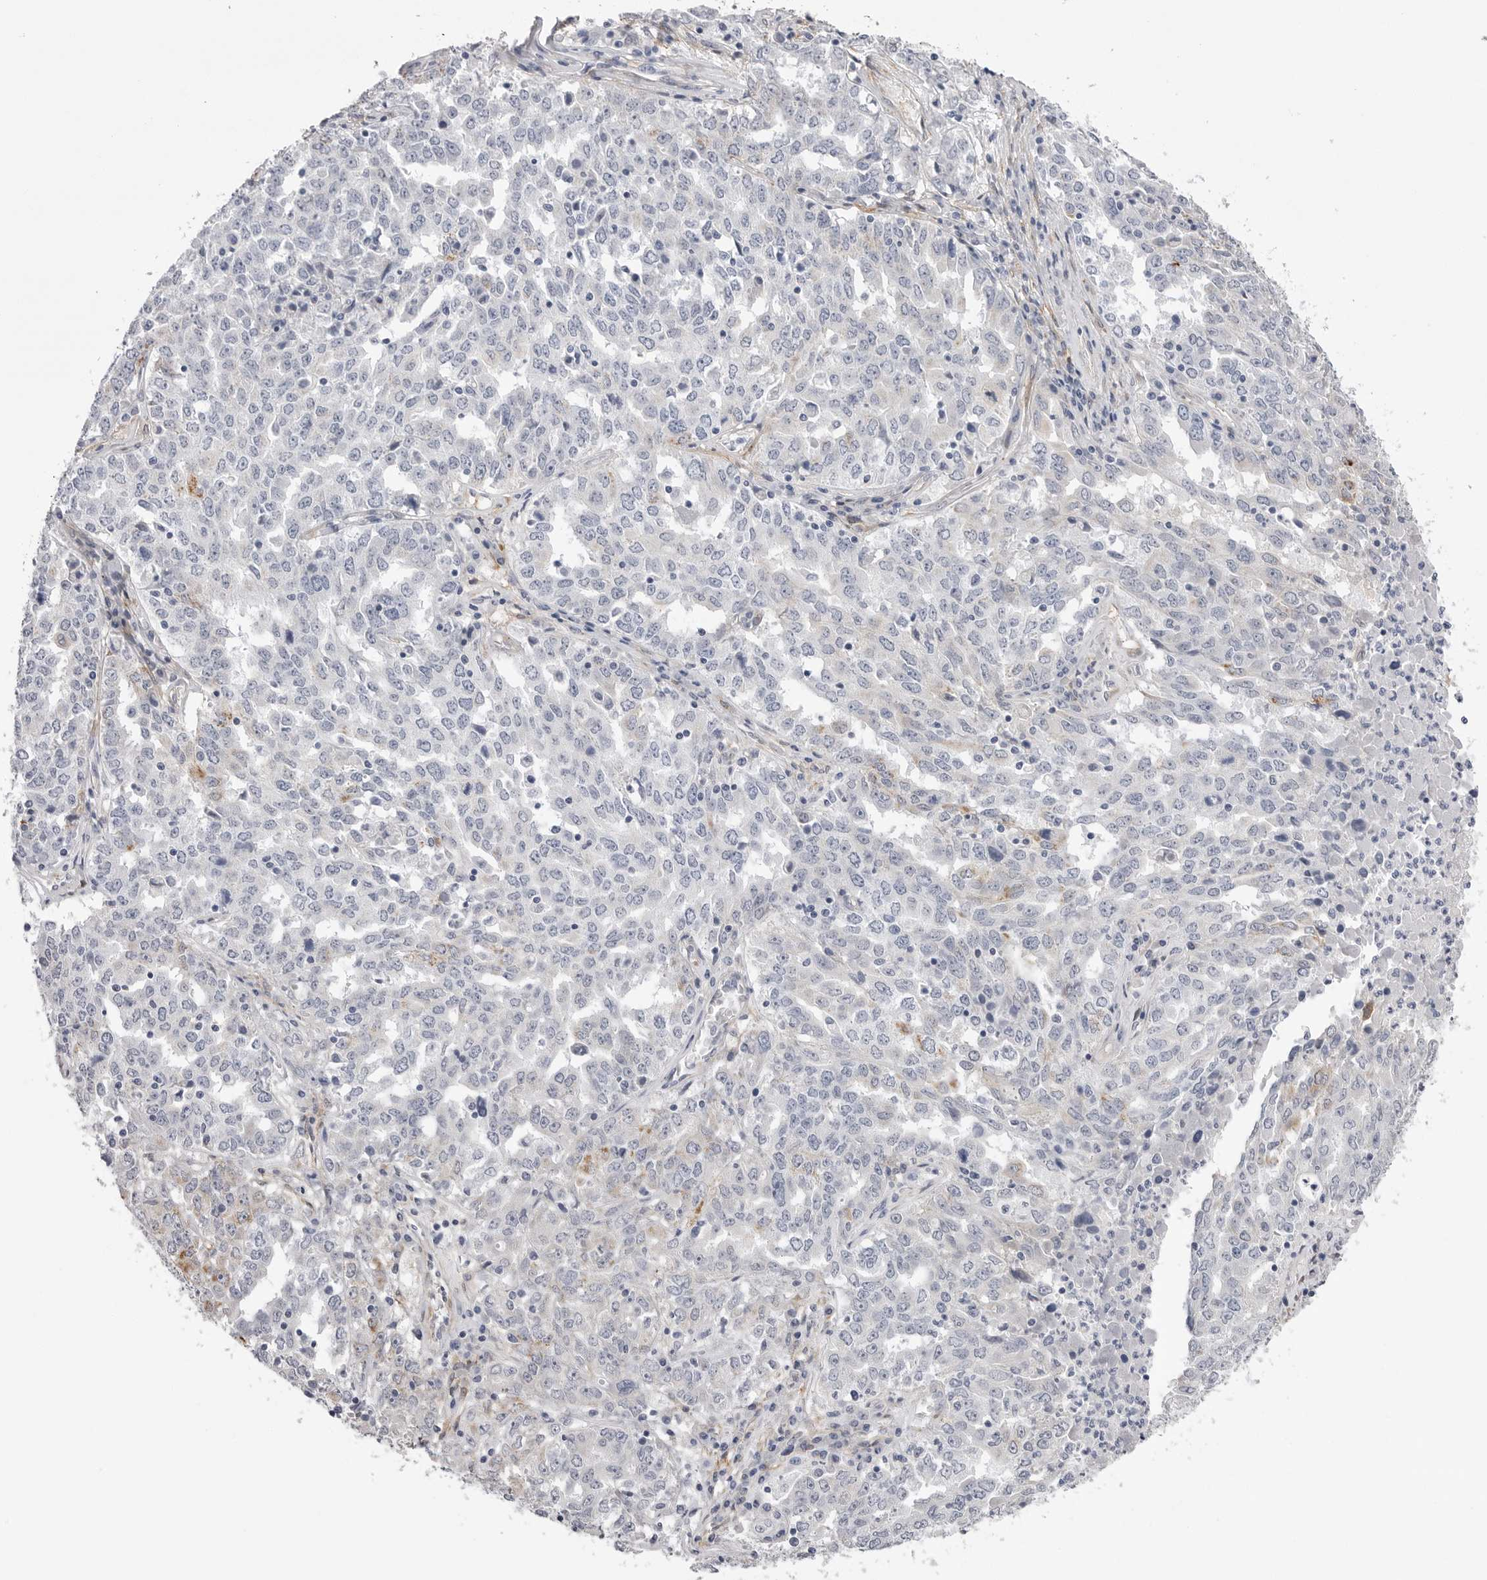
{"staining": {"intensity": "negative", "quantity": "none", "location": "none"}, "tissue": "ovarian cancer", "cell_type": "Tumor cells", "image_type": "cancer", "snomed": [{"axis": "morphology", "description": "Carcinoma, endometroid"}, {"axis": "topography", "description": "Ovary"}], "caption": "An image of human endometroid carcinoma (ovarian) is negative for staining in tumor cells.", "gene": "AKAP12", "patient": {"sex": "female", "age": 62}}